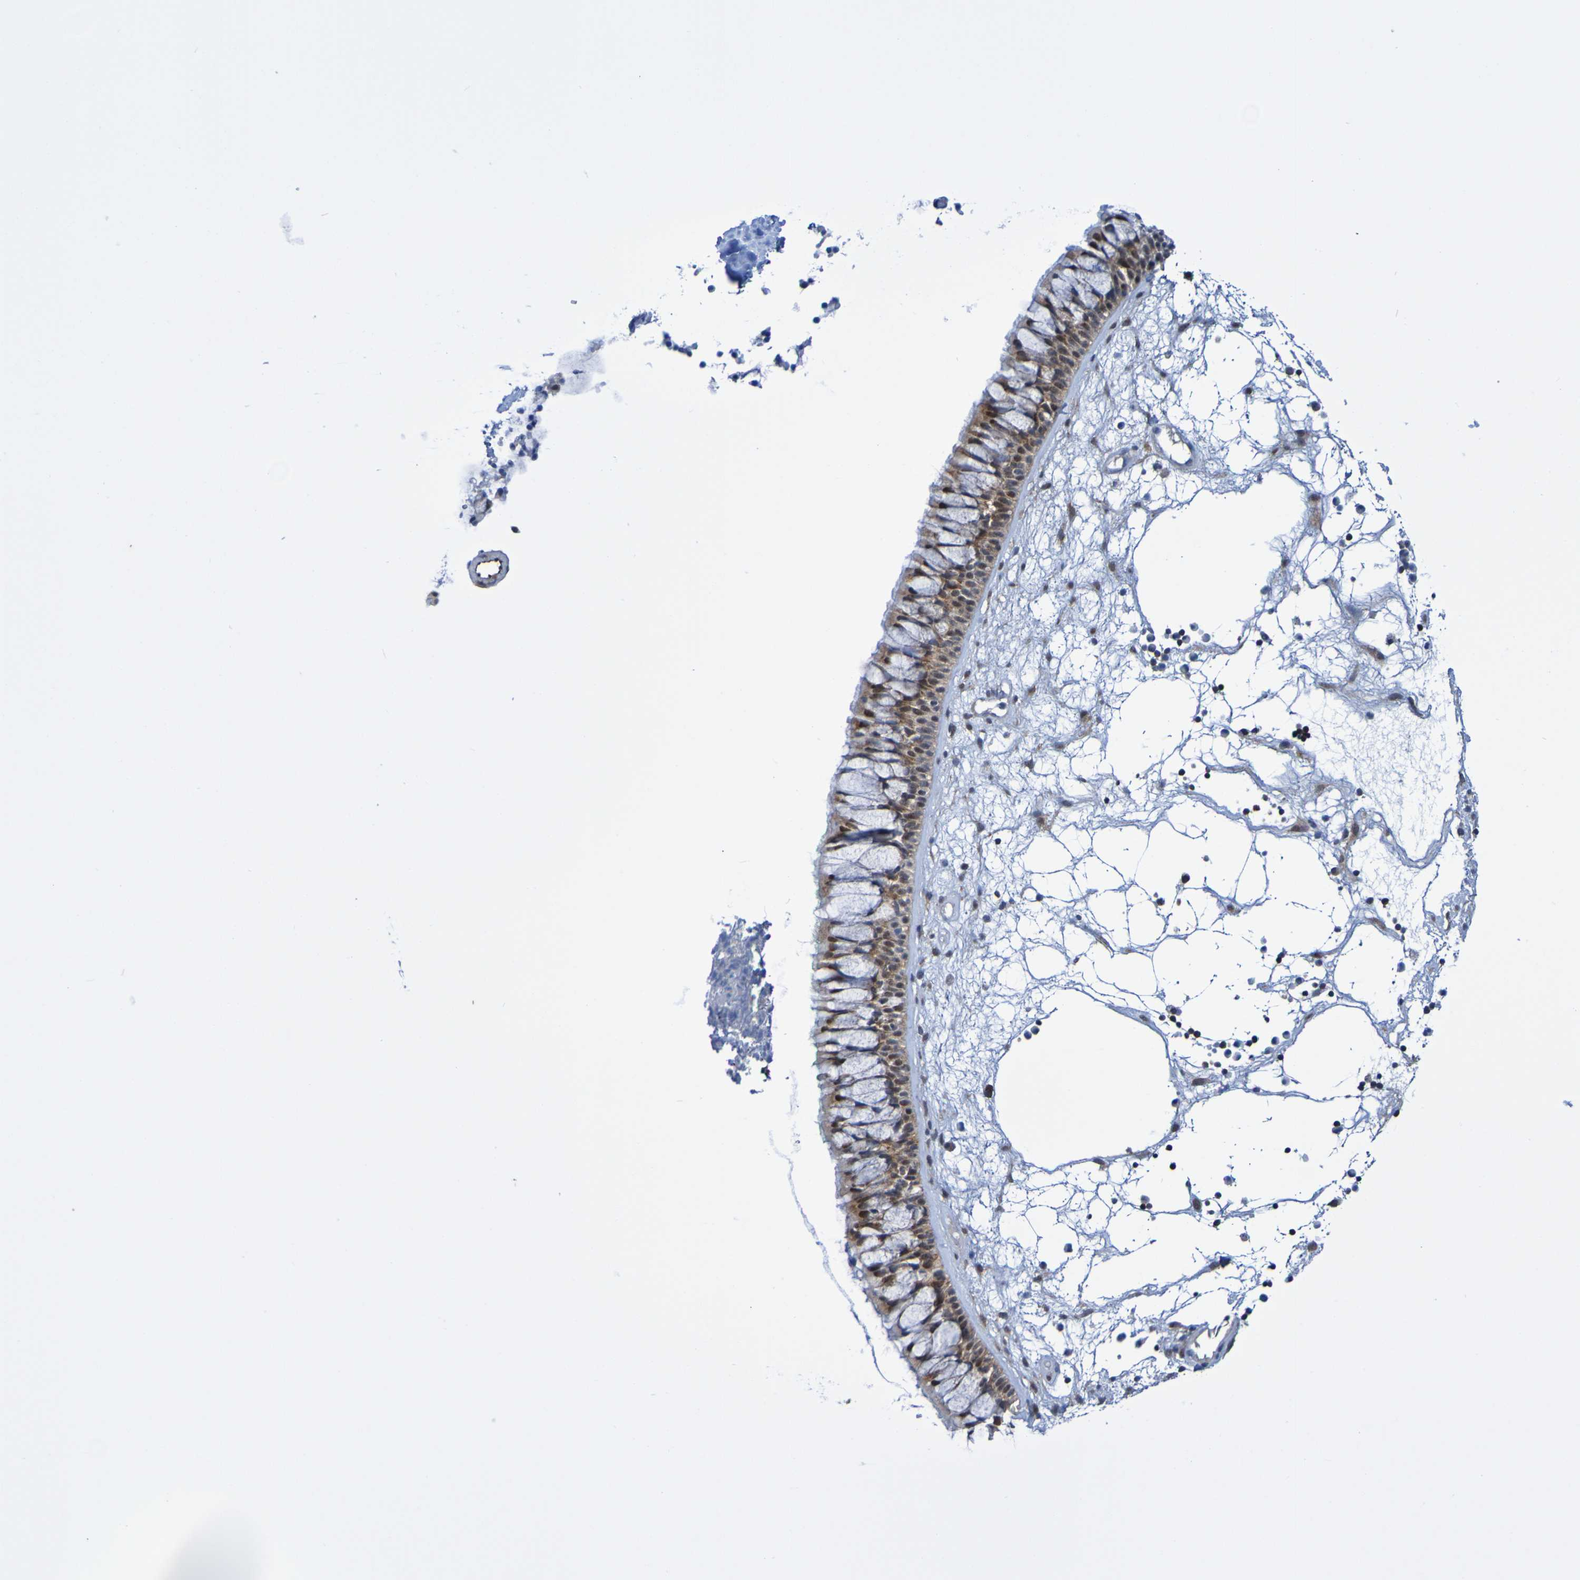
{"staining": {"intensity": "moderate", "quantity": ">75%", "location": "cytoplasmic/membranous"}, "tissue": "nasopharynx", "cell_type": "Respiratory epithelial cells", "image_type": "normal", "snomed": [{"axis": "morphology", "description": "Normal tissue, NOS"}, {"axis": "morphology", "description": "Inflammation, NOS"}, {"axis": "topography", "description": "Nasopharynx"}], "caption": "Protein staining by IHC exhibits moderate cytoplasmic/membranous staining in about >75% of respiratory epithelial cells in unremarkable nasopharynx. (DAB (3,3'-diaminobenzidine) IHC, brown staining for protein, blue staining for nuclei).", "gene": "ATIC", "patient": {"sex": "male", "age": 48}}